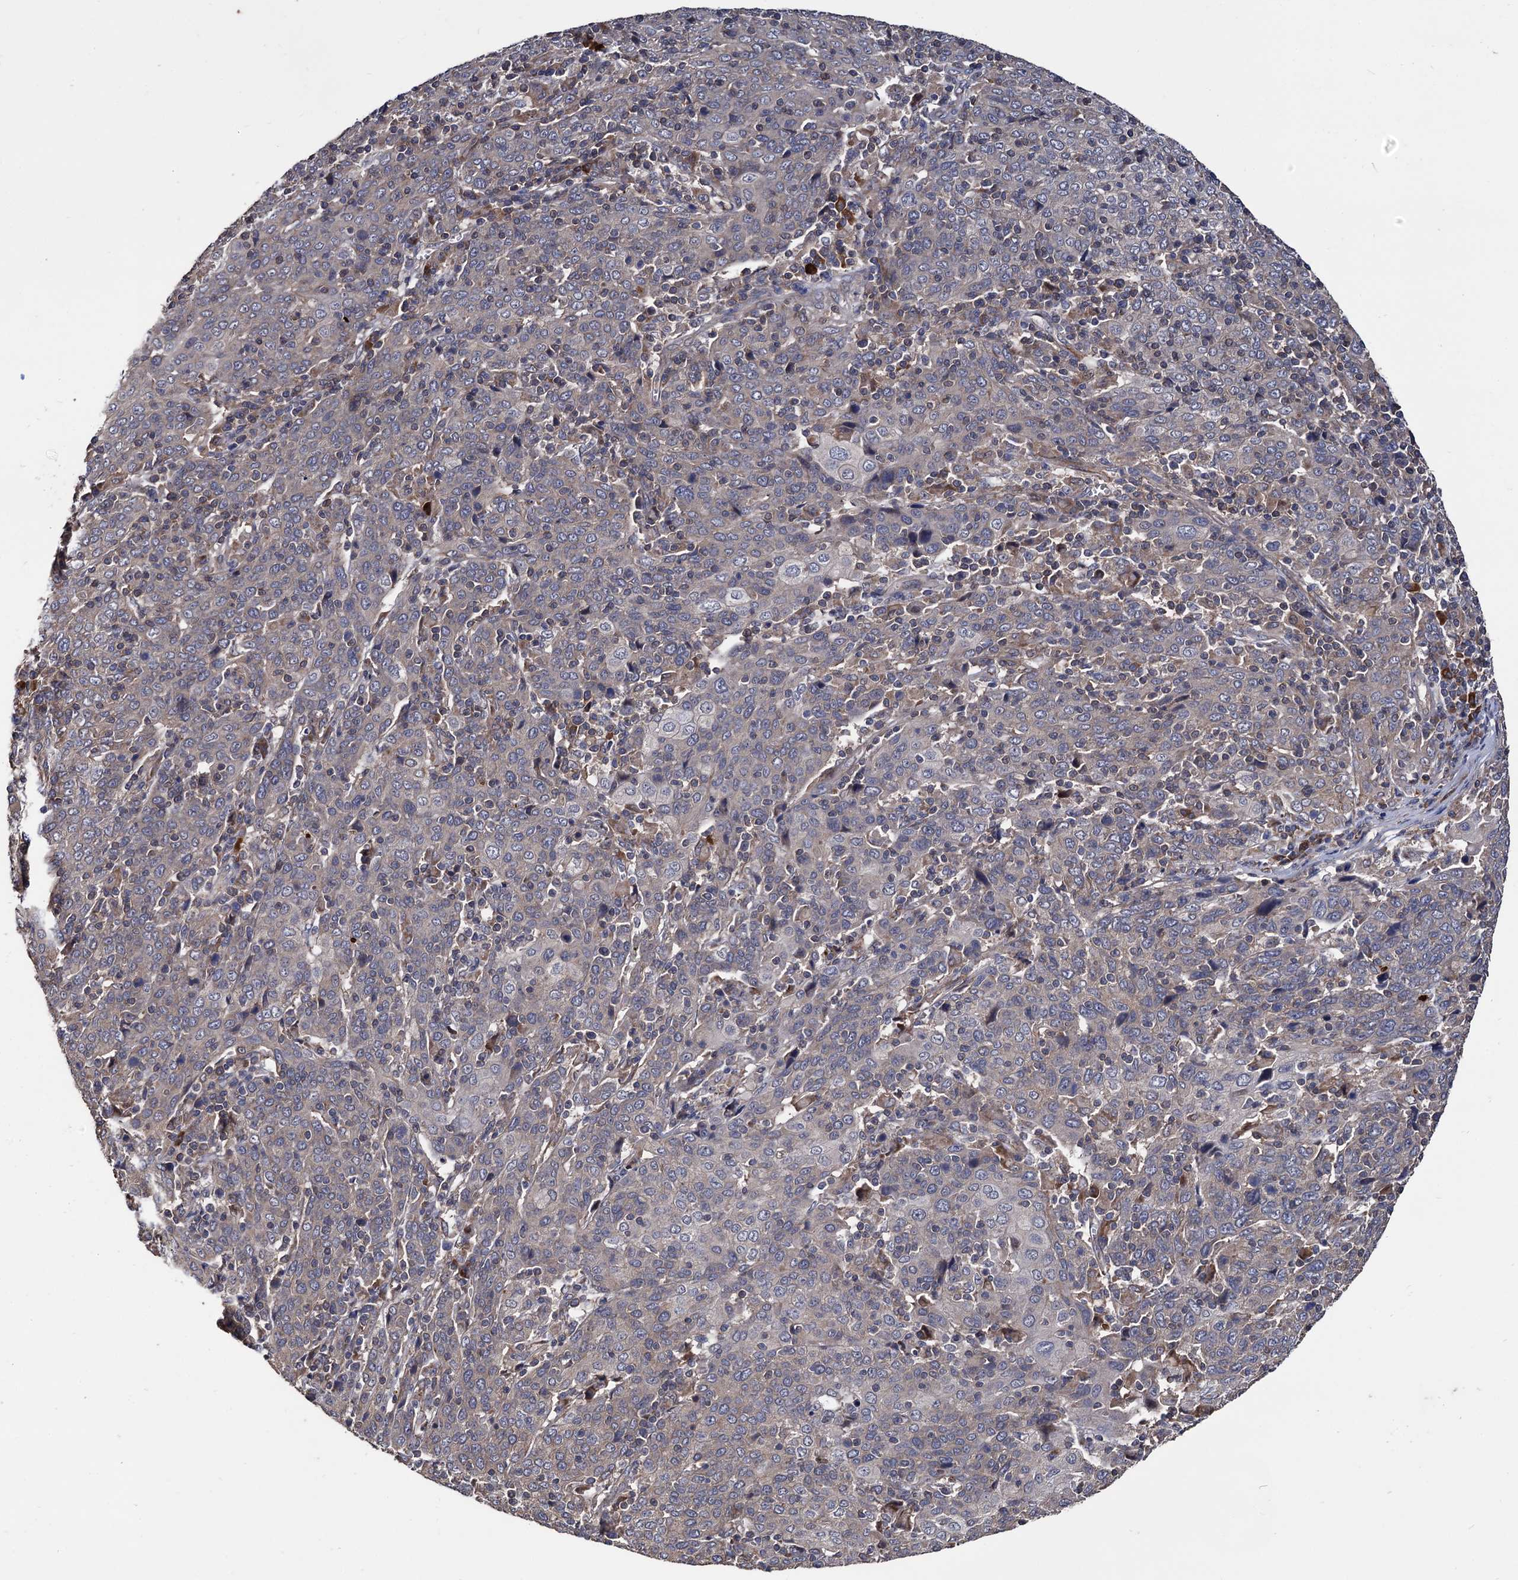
{"staining": {"intensity": "weak", "quantity": "<25%", "location": "cytoplasmic/membranous"}, "tissue": "cervical cancer", "cell_type": "Tumor cells", "image_type": "cancer", "snomed": [{"axis": "morphology", "description": "Squamous cell carcinoma, NOS"}, {"axis": "topography", "description": "Cervix"}], "caption": "Human cervical squamous cell carcinoma stained for a protein using immunohistochemistry exhibits no expression in tumor cells.", "gene": "RASSF1", "patient": {"sex": "female", "age": 67}}